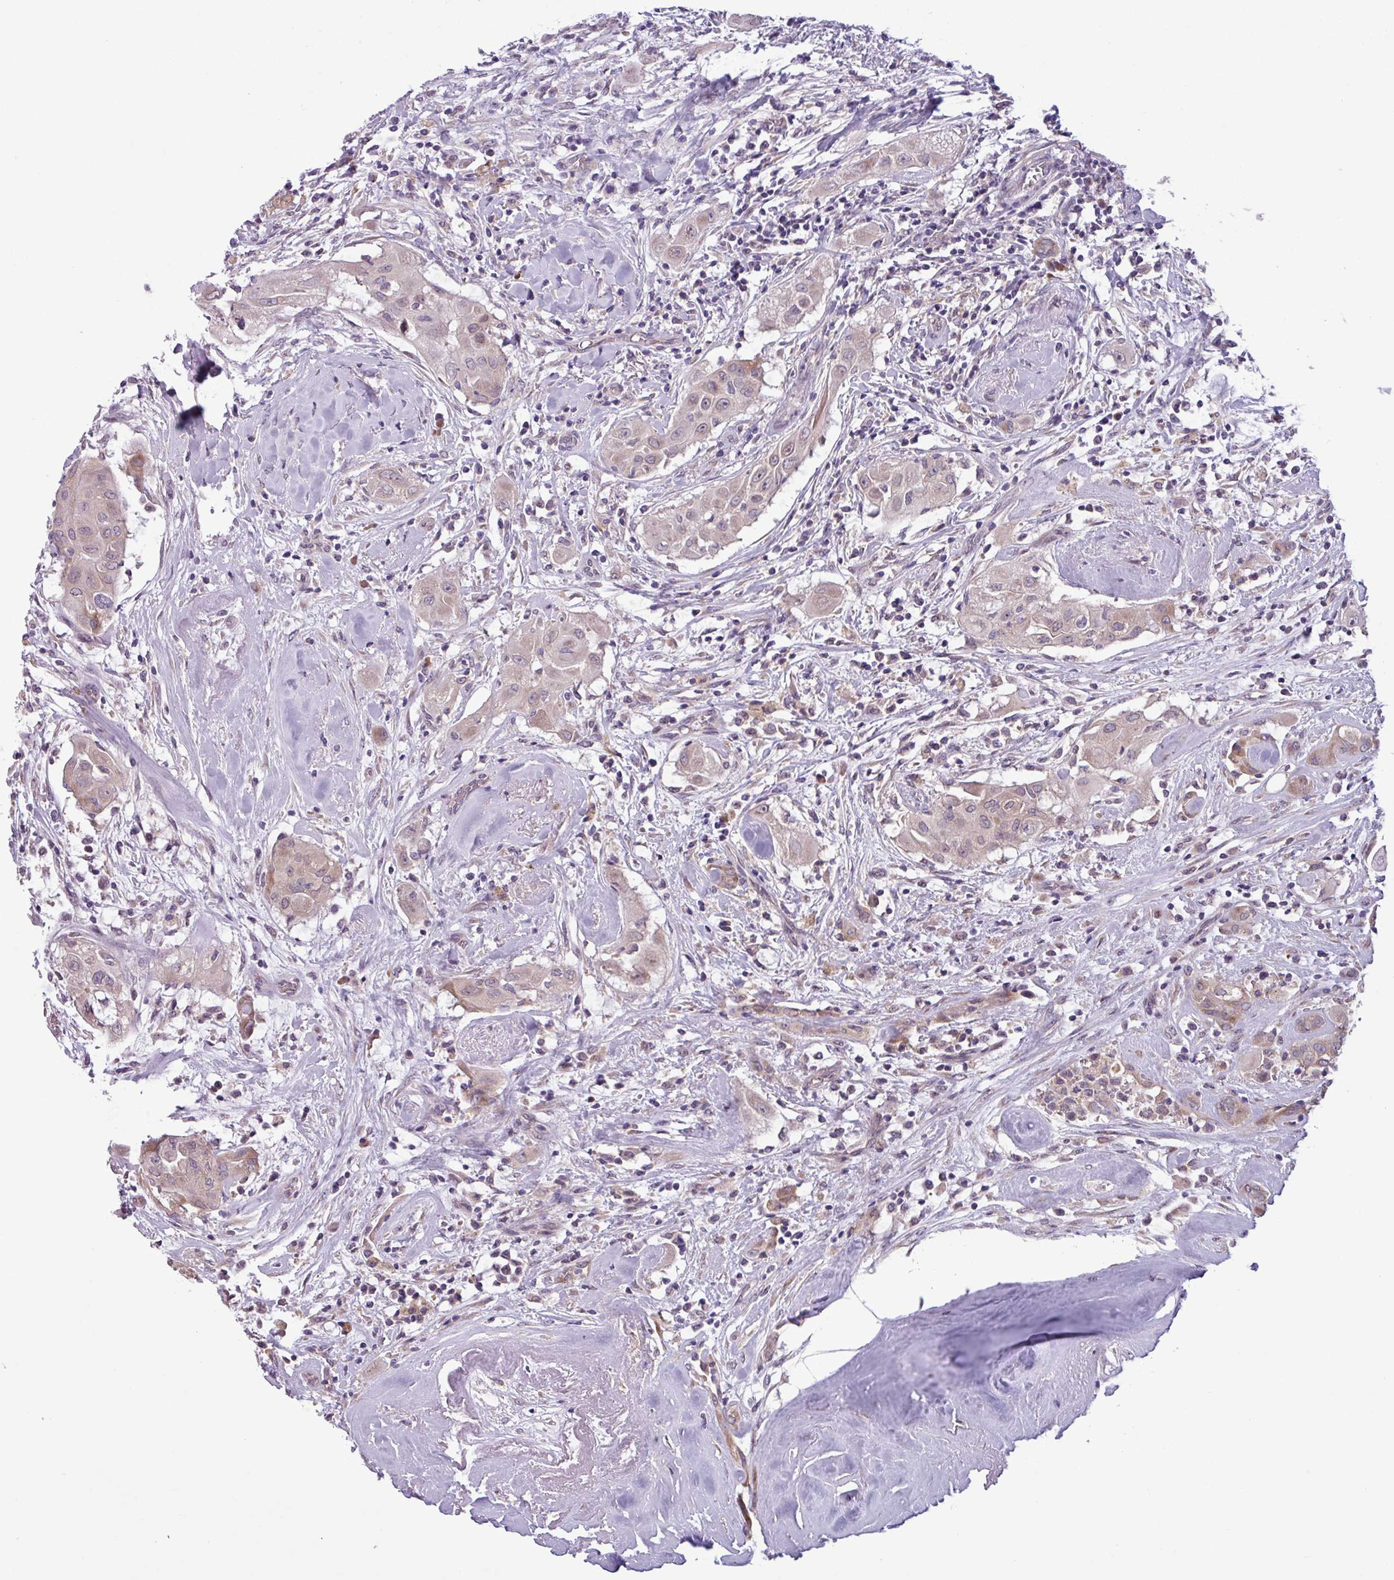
{"staining": {"intensity": "weak", "quantity": "25%-75%", "location": "cytoplasmic/membranous,nuclear"}, "tissue": "thyroid cancer", "cell_type": "Tumor cells", "image_type": "cancer", "snomed": [{"axis": "morphology", "description": "Papillary adenocarcinoma, NOS"}, {"axis": "topography", "description": "Thyroid gland"}], "caption": "Immunohistochemistry staining of thyroid cancer (papillary adenocarcinoma), which reveals low levels of weak cytoplasmic/membranous and nuclear staining in approximately 25%-75% of tumor cells indicating weak cytoplasmic/membranous and nuclear protein positivity. The staining was performed using DAB (brown) for protein detection and nuclei were counterstained in hematoxylin (blue).", "gene": "C20orf27", "patient": {"sex": "female", "age": 59}}